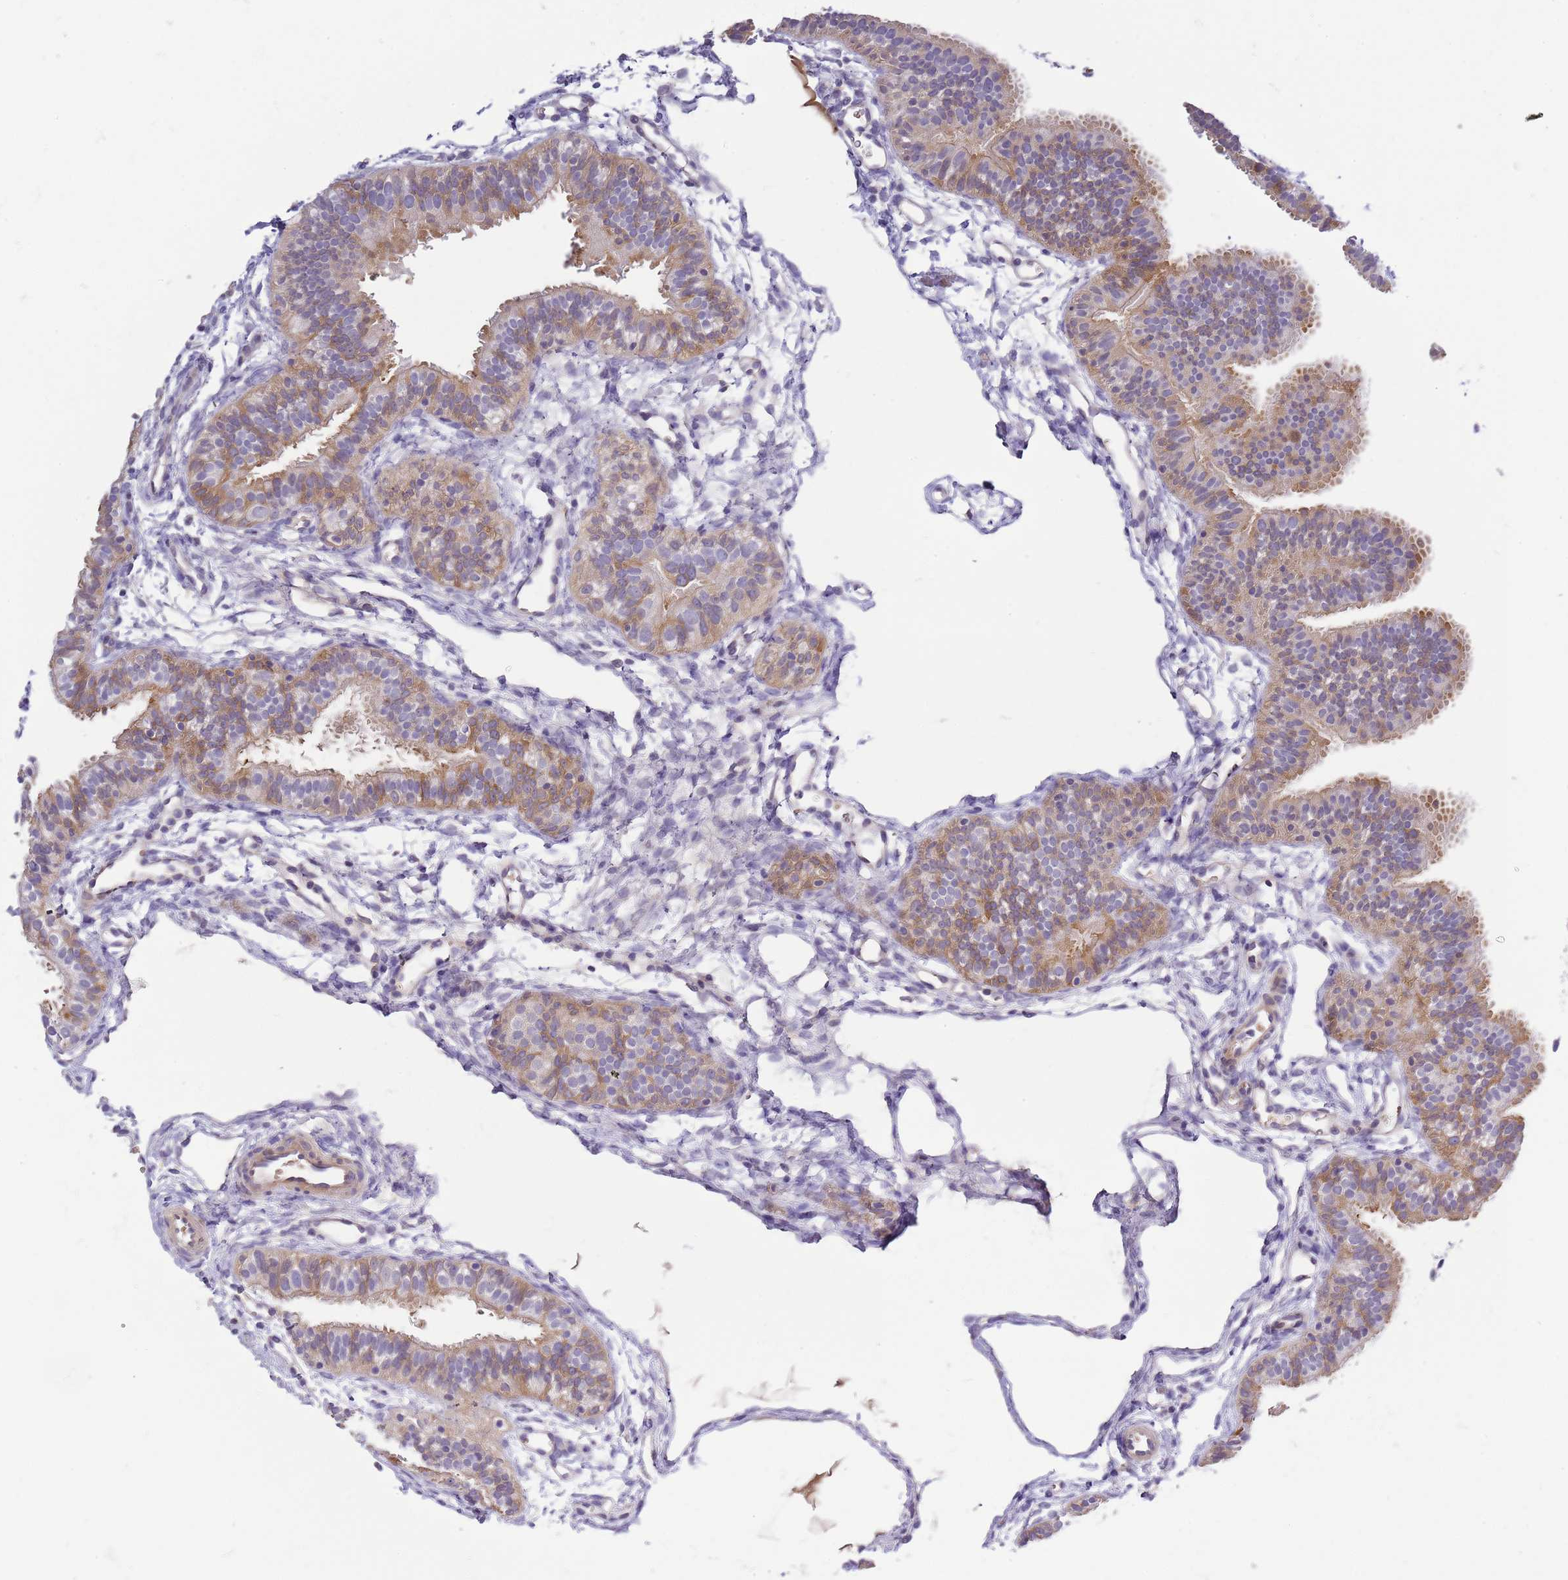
{"staining": {"intensity": "moderate", "quantity": "<25%", "location": "cytoplasmic/membranous"}, "tissue": "fallopian tube", "cell_type": "Glandular cells", "image_type": "normal", "snomed": [{"axis": "morphology", "description": "Normal tissue, NOS"}, {"axis": "topography", "description": "Fallopian tube"}], "caption": "High-magnification brightfield microscopy of benign fallopian tube stained with DAB (brown) and counterstained with hematoxylin (blue). glandular cells exhibit moderate cytoplasmic/membranous positivity is present in approximately<25% of cells. (Brightfield microscopy of DAB IHC at high magnification).", "gene": "RFK", "patient": {"sex": "female", "age": 35}}